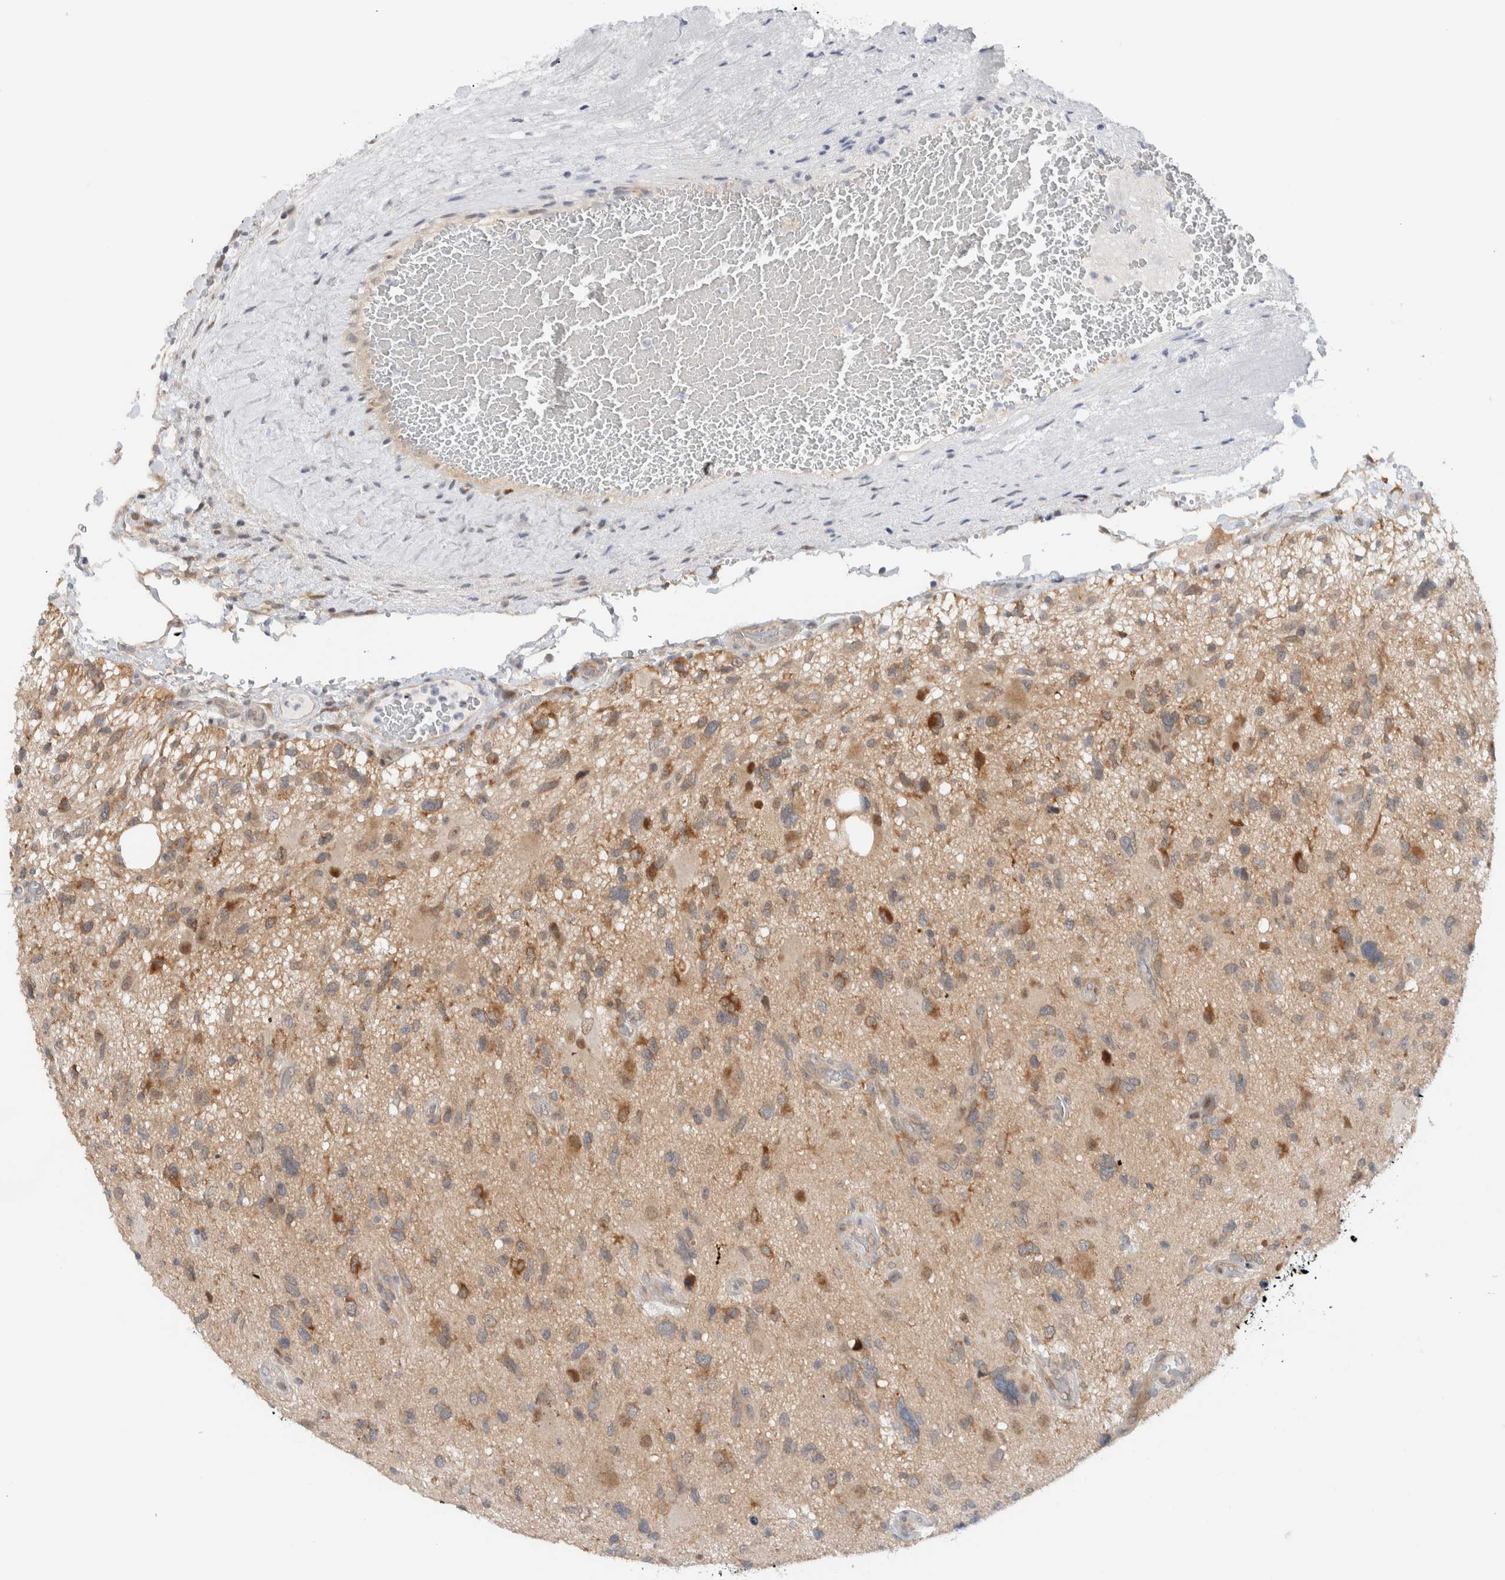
{"staining": {"intensity": "moderate", "quantity": "25%-75%", "location": "cytoplasmic/membranous"}, "tissue": "glioma", "cell_type": "Tumor cells", "image_type": "cancer", "snomed": [{"axis": "morphology", "description": "Glioma, malignant, High grade"}, {"axis": "topography", "description": "Brain"}], "caption": "The immunohistochemical stain shows moderate cytoplasmic/membranous positivity in tumor cells of malignant high-grade glioma tissue.", "gene": "NCR3LG1", "patient": {"sex": "male", "age": 33}}